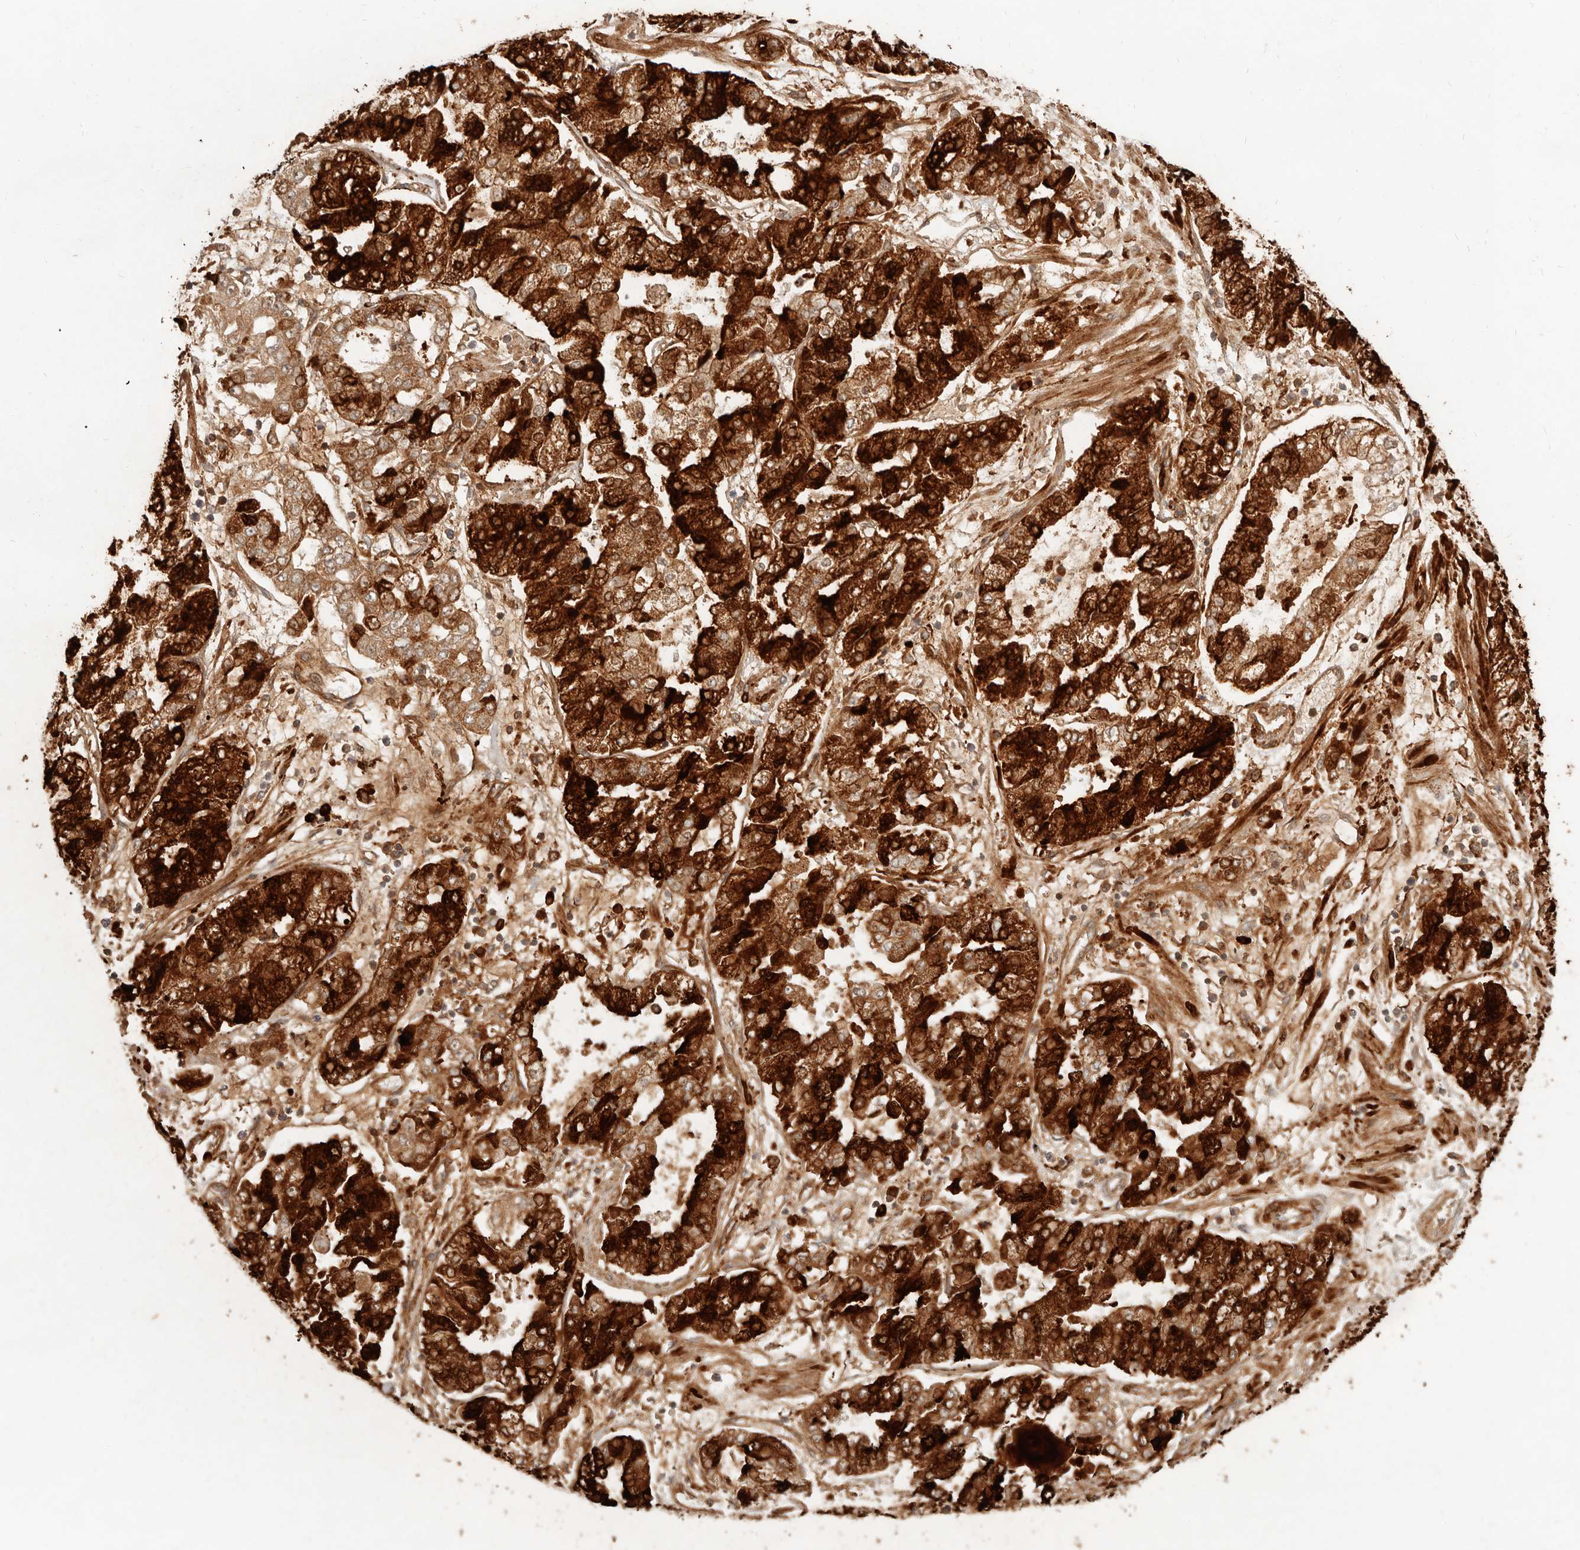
{"staining": {"intensity": "strong", "quantity": ">75%", "location": "cytoplasmic/membranous"}, "tissue": "stomach cancer", "cell_type": "Tumor cells", "image_type": "cancer", "snomed": [{"axis": "morphology", "description": "Adenocarcinoma, NOS"}, {"axis": "topography", "description": "Stomach"}], "caption": "Immunohistochemical staining of stomach cancer exhibits strong cytoplasmic/membranous protein positivity in approximately >75% of tumor cells. Using DAB (3,3'-diaminobenzidine) (brown) and hematoxylin (blue) stains, captured at high magnification using brightfield microscopy.", "gene": "BAALC", "patient": {"sex": "male", "age": 76}}